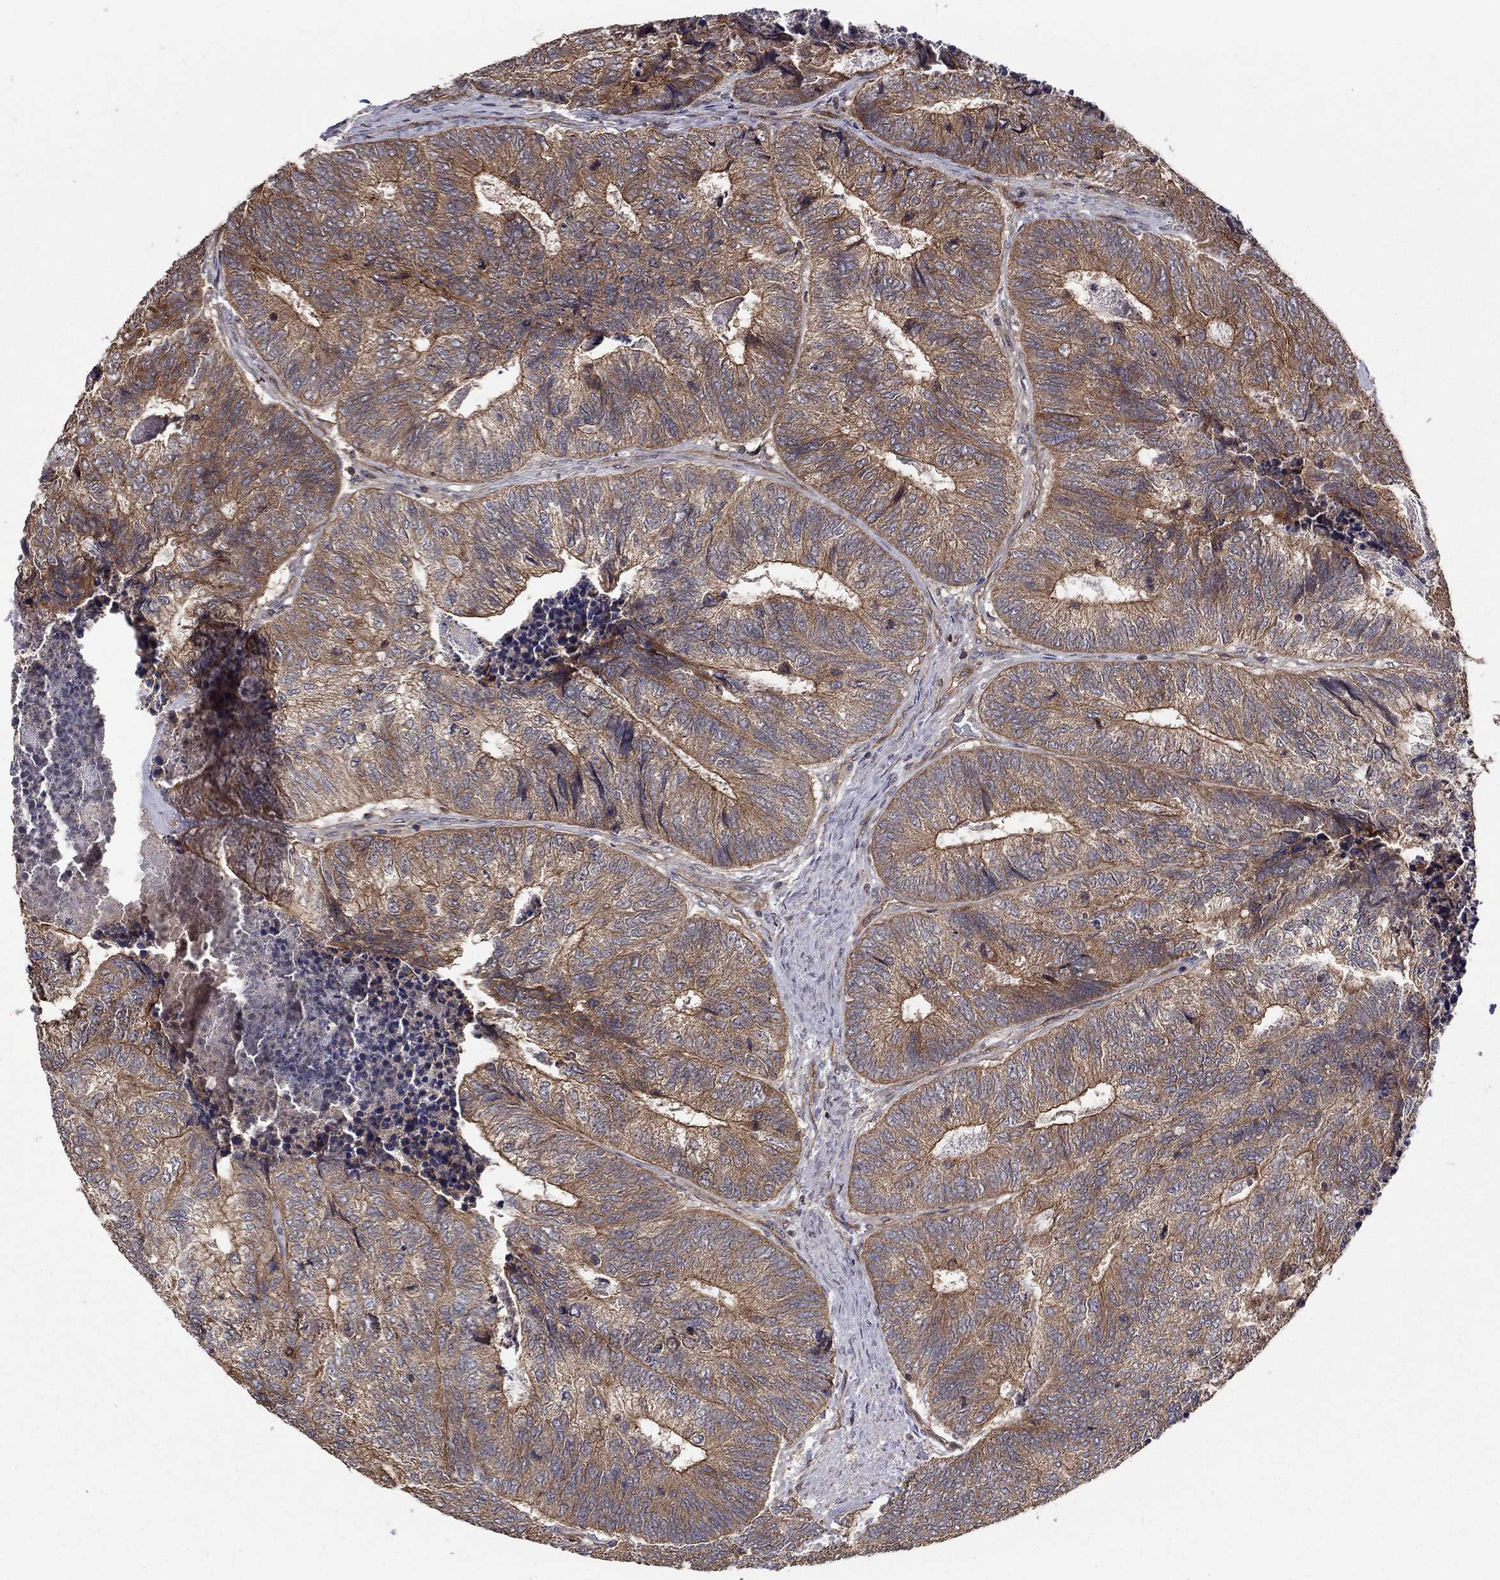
{"staining": {"intensity": "strong", "quantity": "<25%", "location": "cytoplasmic/membranous"}, "tissue": "colorectal cancer", "cell_type": "Tumor cells", "image_type": "cancer", "snomed": [{"axis": "morphology", "description": "Adenocarcinoma, NOS"}, {"axis": "topography", "description": "Colon"}], "caption": "This is an image of immunohistochemistry (IHC) staining of colorectal cancer (adenocarcinoma), which shows strong positivity in the cytoplasmic/membranous of tumor cells.", "gene": "BMERB1", "patient": {"sex": "female", "age": 67}}